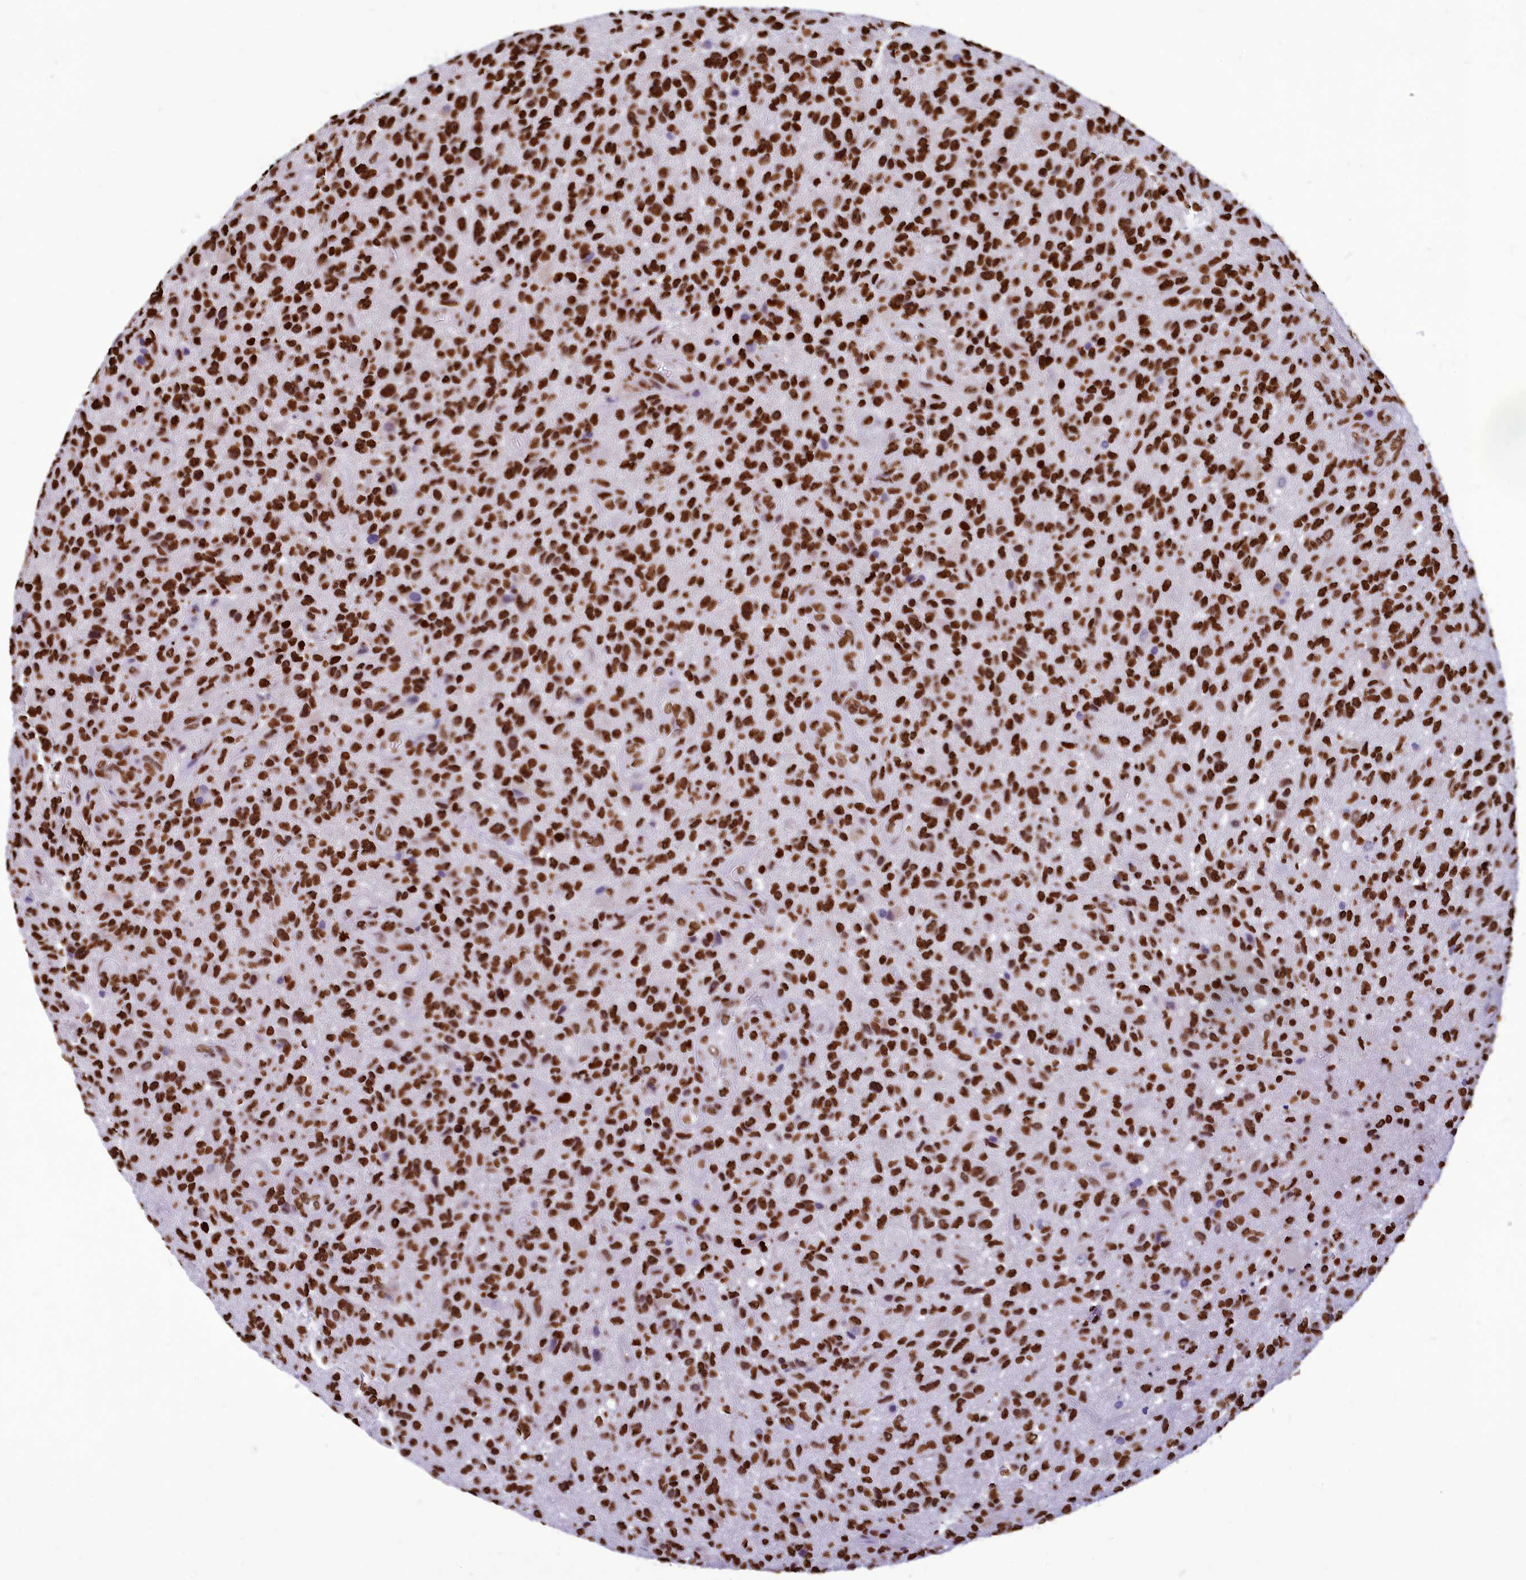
{"staining": {"intensity": "strong", "quantity": ">75%", "location": "nuclear"}, "tissue": "glioma", "cell_type": "Tumor cells", "image_type": "cancer", "snomed": [{"axis": "morphology", "description": "Glioma, malignant, High grade"}, {"axis": "topography", "description": "Brain"}], "caption": "Malignant high-grade glioma stained with a brown dye demonstrates strong nuclear positive positivity in approximately >75% of tumor cells.", "gene": "AKAP17A", "patient": {"sex": "male", "age": 47}}